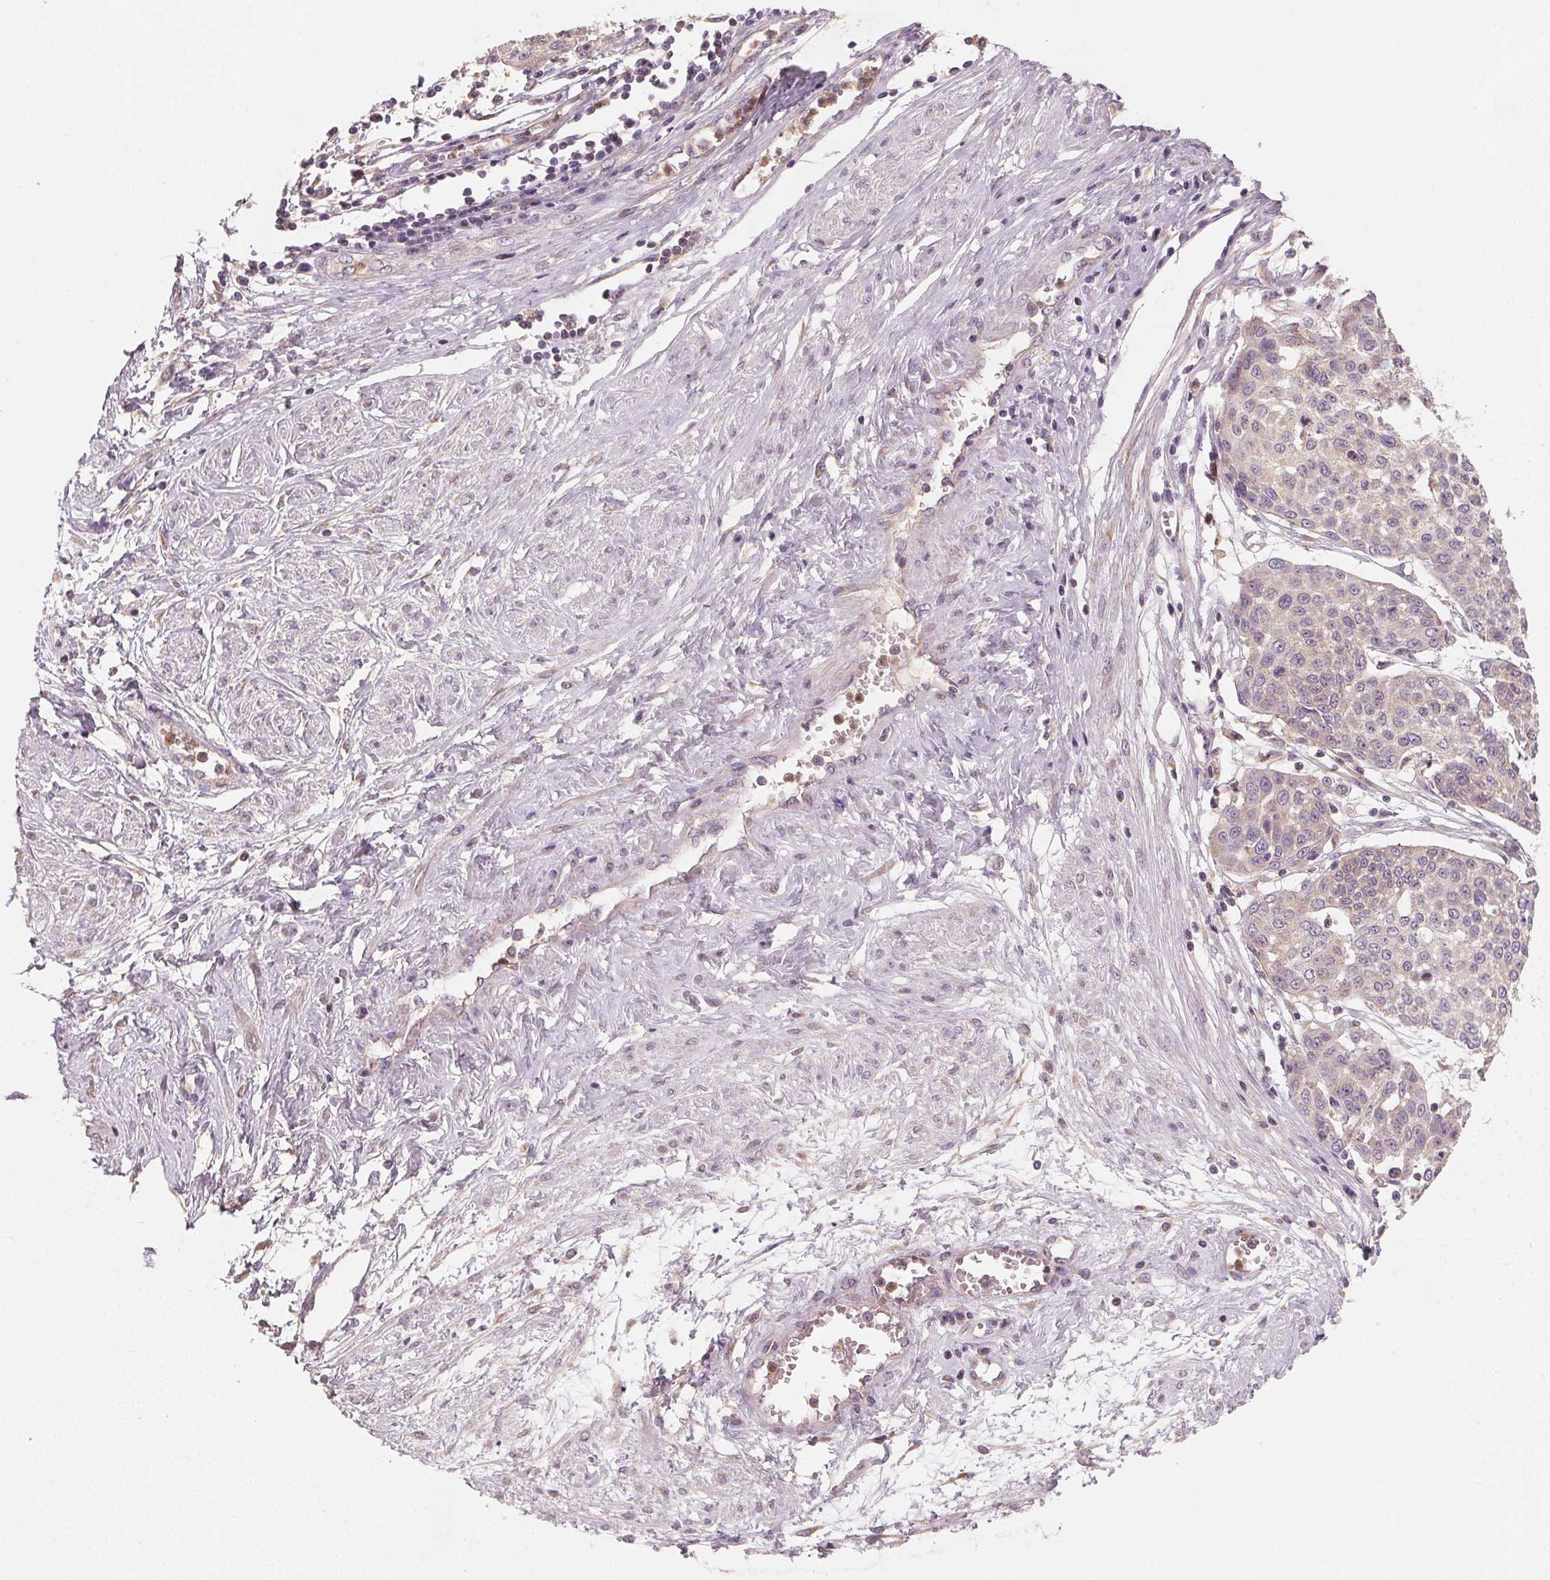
{"staining": {"intensity": "weak", "quantity": "<25%", "location": "cytoplasmic/membranous"}, "tissue": "cervical cancer", "cell_type": "Tumor cells", "image_type": "cancer", "snomed": [{"axis": "morphology", "description": "Squamous cell carcinoma, NOS"}, {"axis": "topography", "description": "Cervix"}], "caption": "Tumor cells show no significant protein staining in squamous cell carcinoma (cervical).", "gene": "AP1S1", "patient": {"sex": "female", "age": 34}}